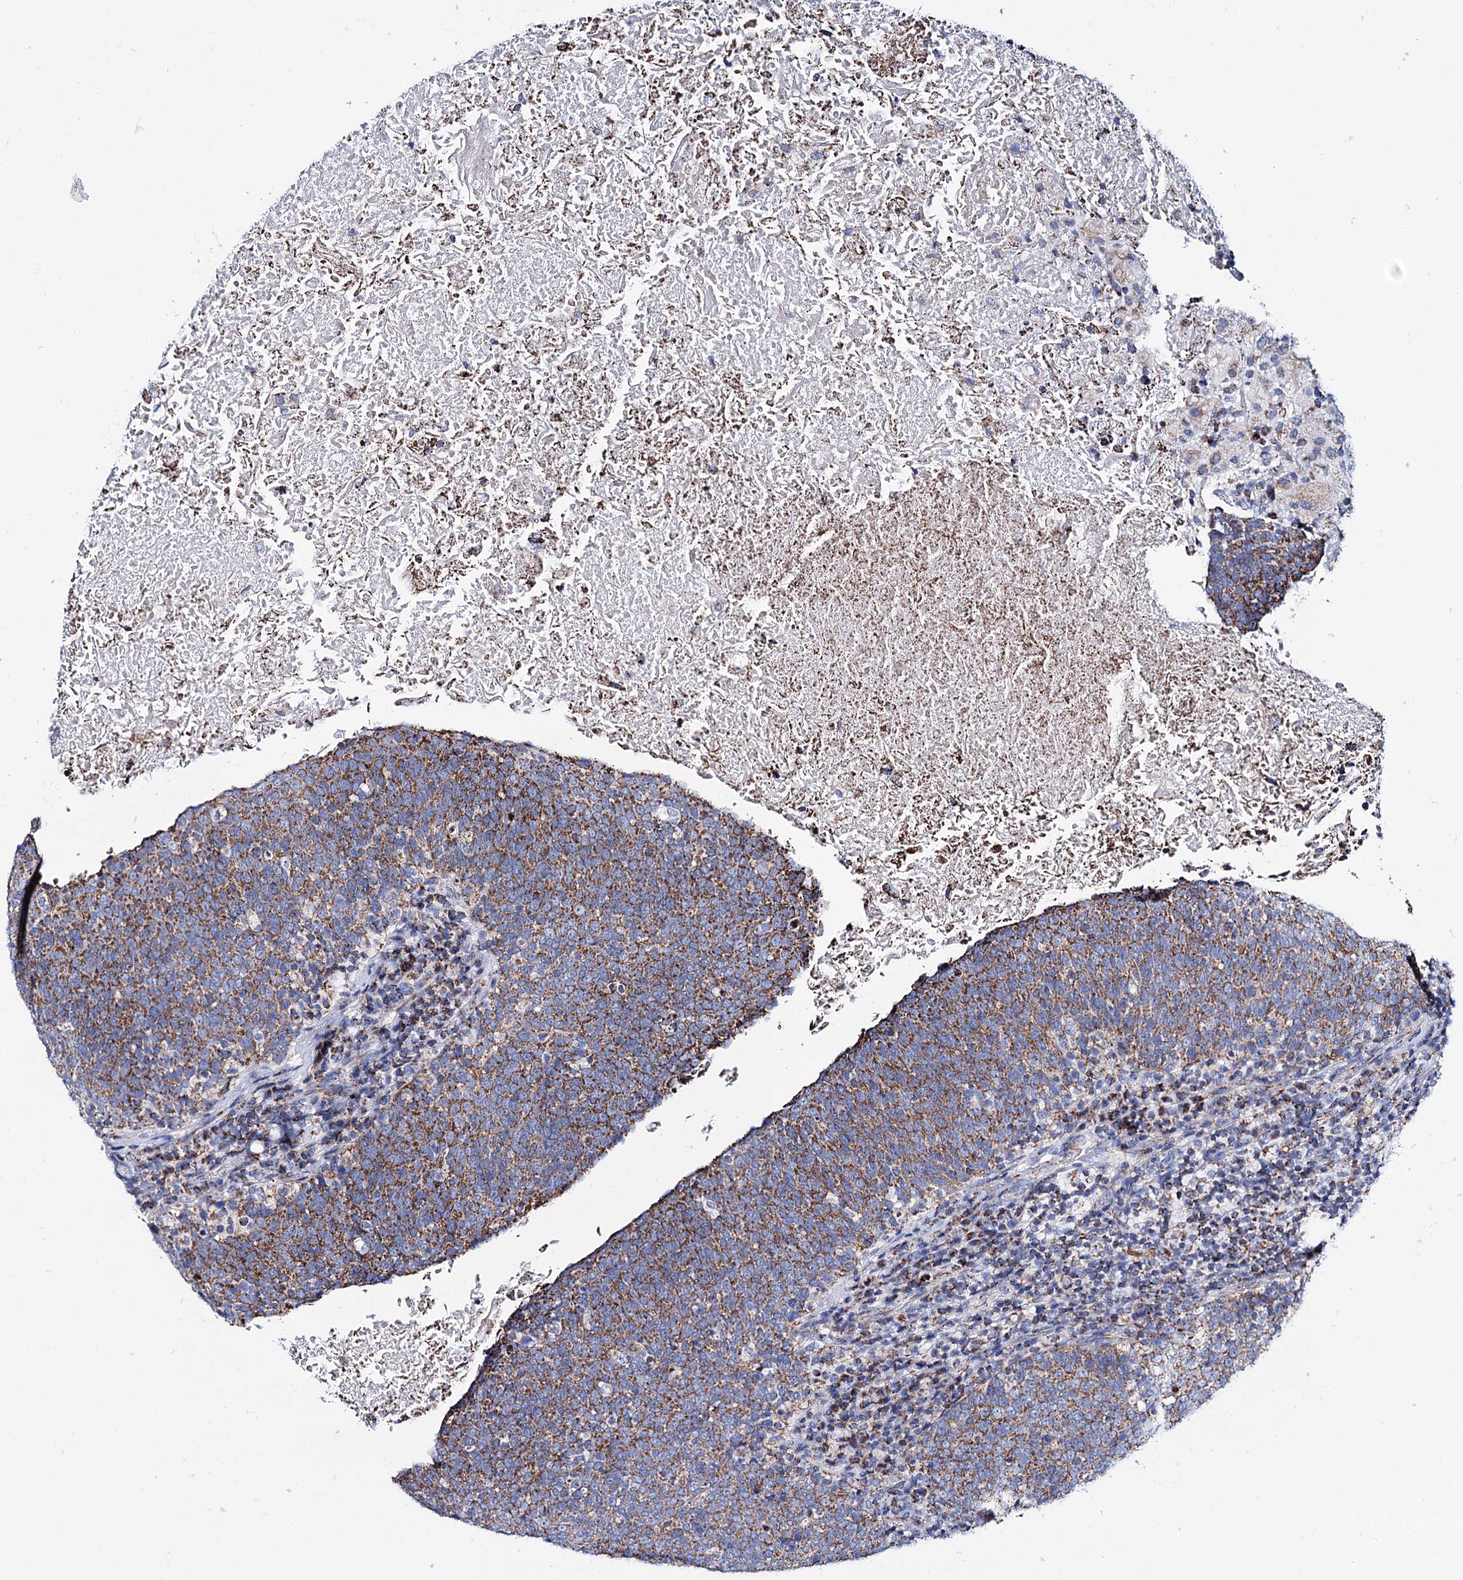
{"staining": {"intensity": "moderate", "quantity": ">75%", "location": "cytoplasmic/membranous"}, "tissue": "head and neck cancer", "cell_type": "Tumor cells", "image_type": "cancer", "snomed": [{"axis": "morphology", "description": "Squamous cell carcinoma, NOS"}, {"axis": "morphology", "description": "Squamous cell carcinoma, metastatic, NOS"}, {"axis": "topography", "description": "Lymph node"}, {"axis": "topography", "description": "Head-Neck"}], "caption": "Head and neck cancer (squamous cell carcinoma) stained with immunohistochemistry exhibits moderate cytoplasmic/membranous expression in approximately >75% of tumor cells. The staining is performed using DAB (3,3'-diaminobenzidine) brown chromogen to label protein expression. The nuclei are counter-stained blue using hematoxylin.", "gene": "UBASH3B", "patient": {"sex": "male", "age": 62}}